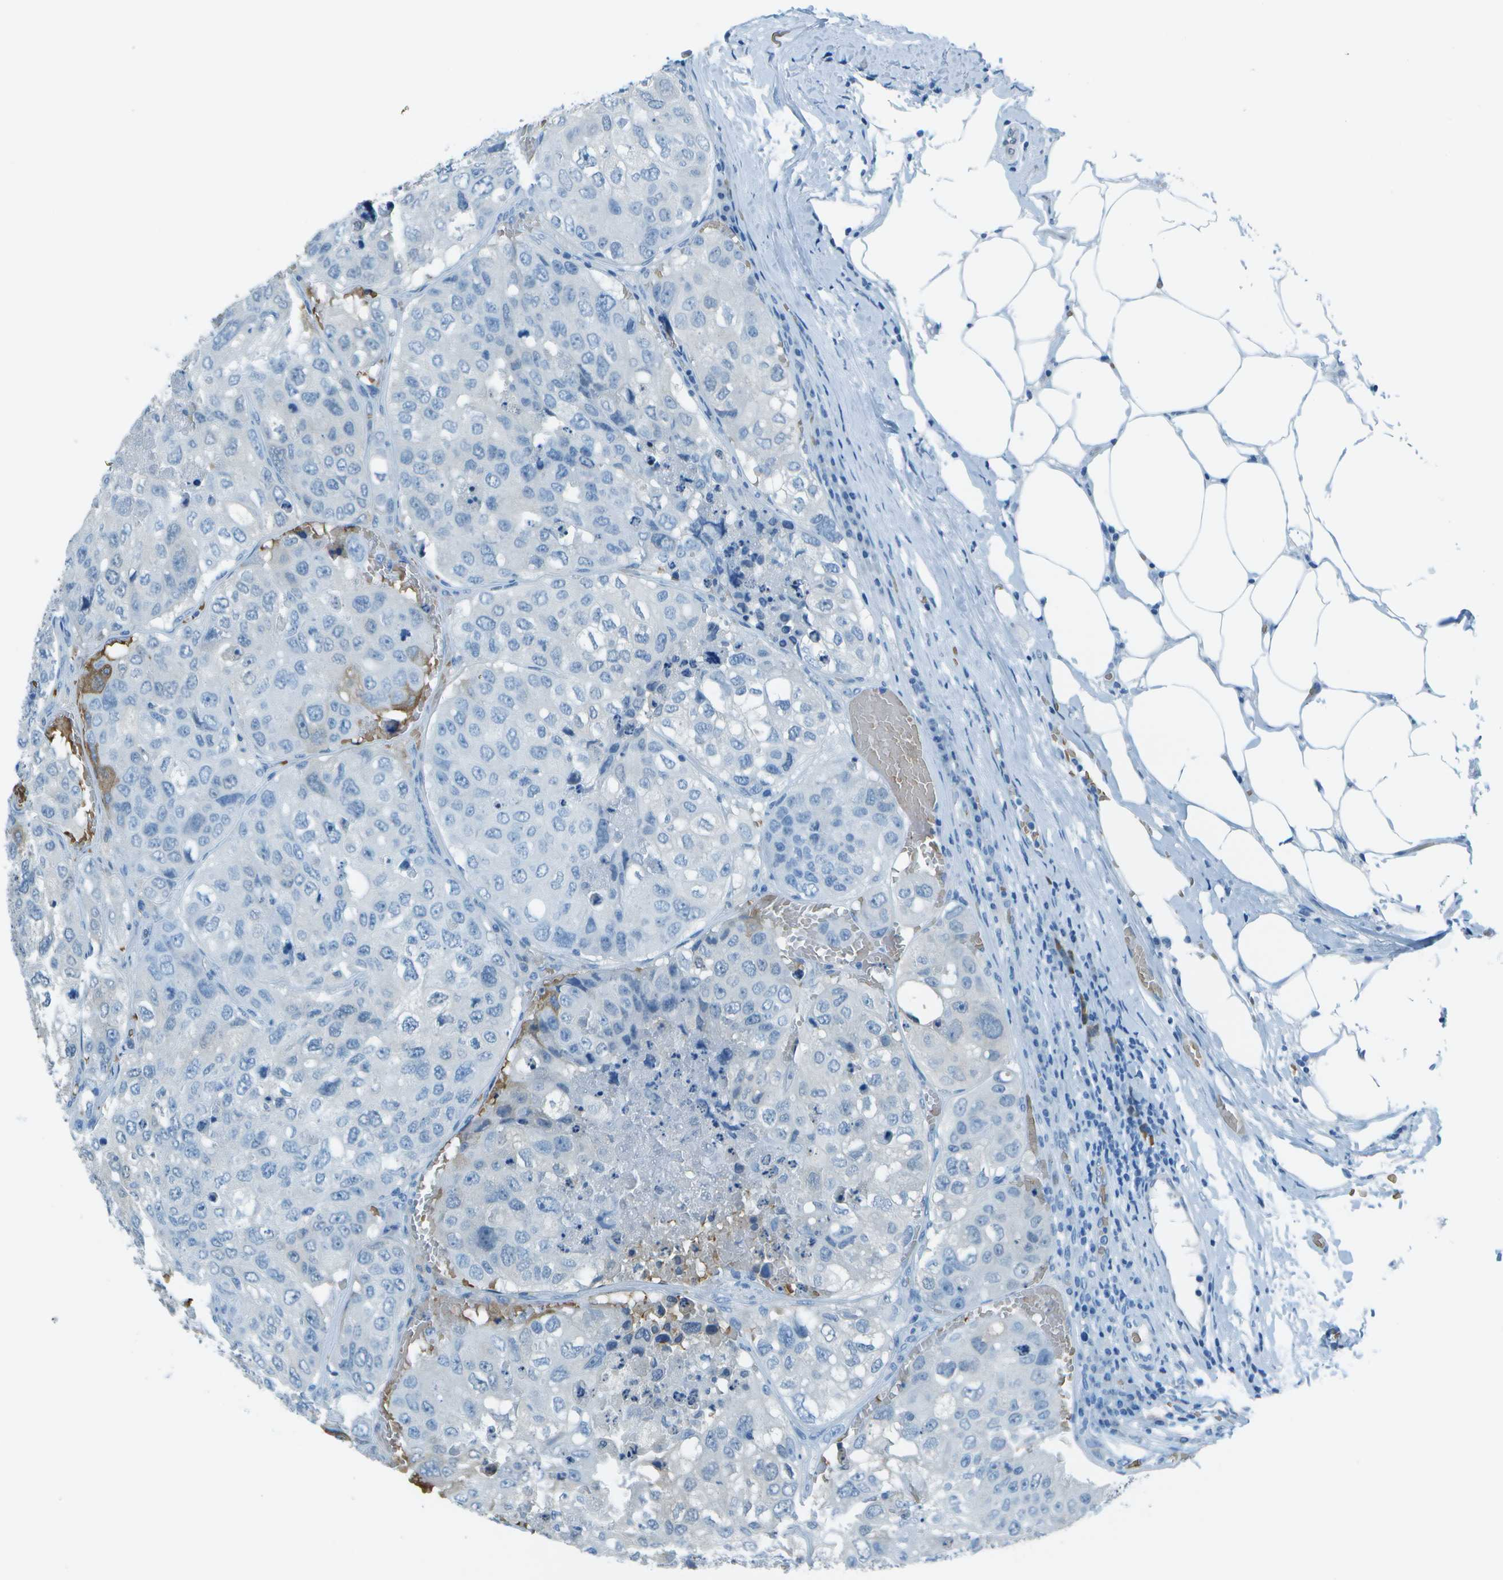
{"staining": {"intensity": "negative", "quantity": "none", "location": "none"}, "tissue": "urothelial cancer", "cell_type": "Tumor cells", "image_type": "cancer", "snomed": [{"axis": "morphology", "description": "Urothelial carcinoma, High grade"}, {"axis": "topography", "description": "Lymph node"}, {"axis": "topography", "description": "Urinary bladder"}], "caption": "High power microscopy image of an immunohistochemistry (IHC) image of urothelial cancer, revealing no significant positivity in tumor cells. Brightfield microscopy of immunohistochemistry stained with DAB (3,3'-diaminobenzidine) (brown) and hematoxylin (blue), captured at high magnification.", "gene": "ASL", "patient": {"sex": "male", "age": 51}}